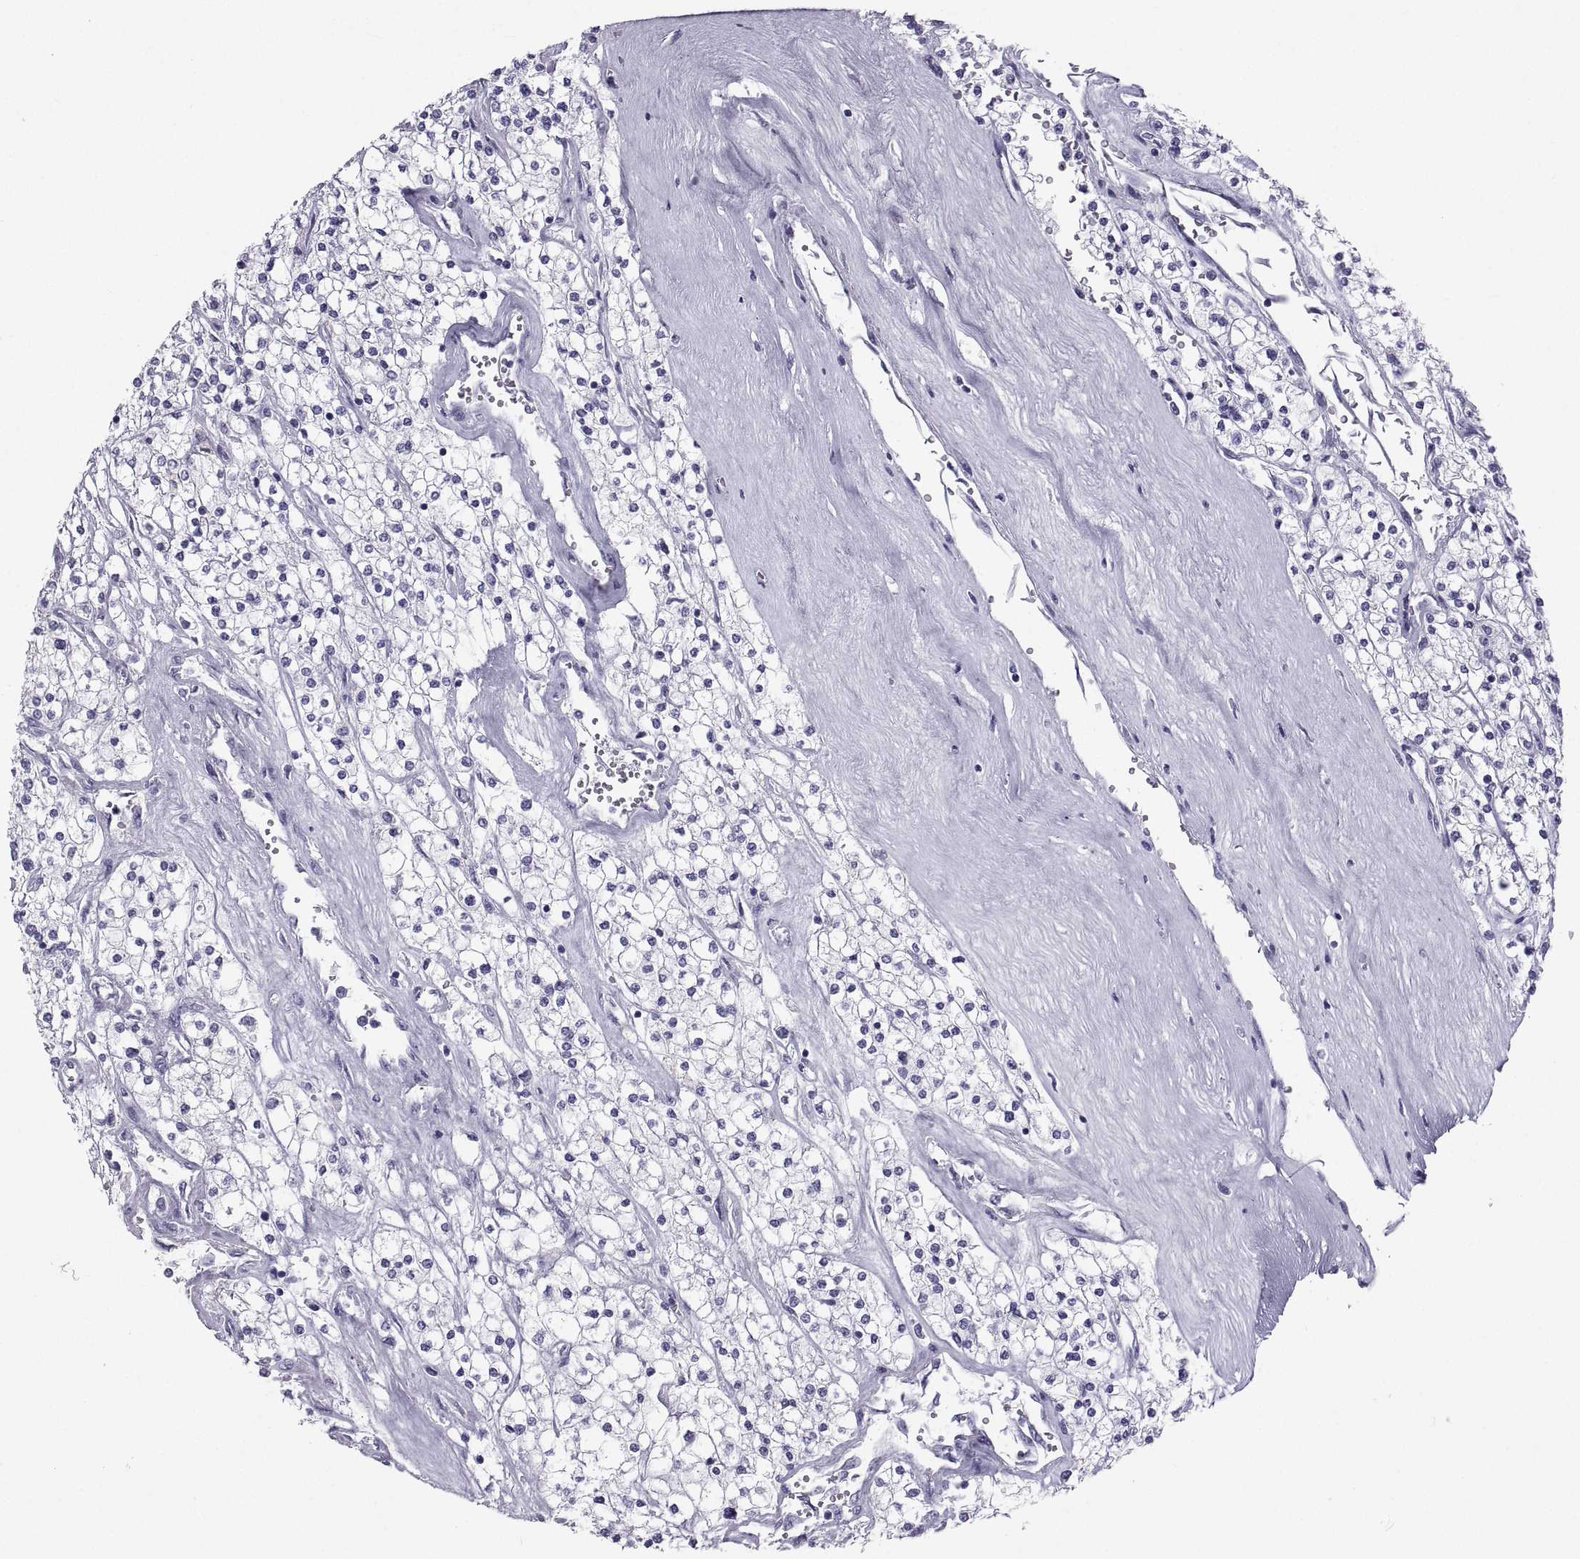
{"staining": {"intensity": "negative", "quantity": "none", "location": "none"}, "tissue": "renal cancer", "cell_type": "Tumor cells", "image_type": "cancer", "snomed": [{"axis": "morphology", "description": "Adenocarcinoma, NOS"}, {"axis": "topography", "description": "Kidney"}], "caption": "This is an IHC histopathology image of adenocarcinoma (renal). There is no staining in tumor cells.", "gene": "PCSK1N", "patient": {"sex": "male", "age": 80}}